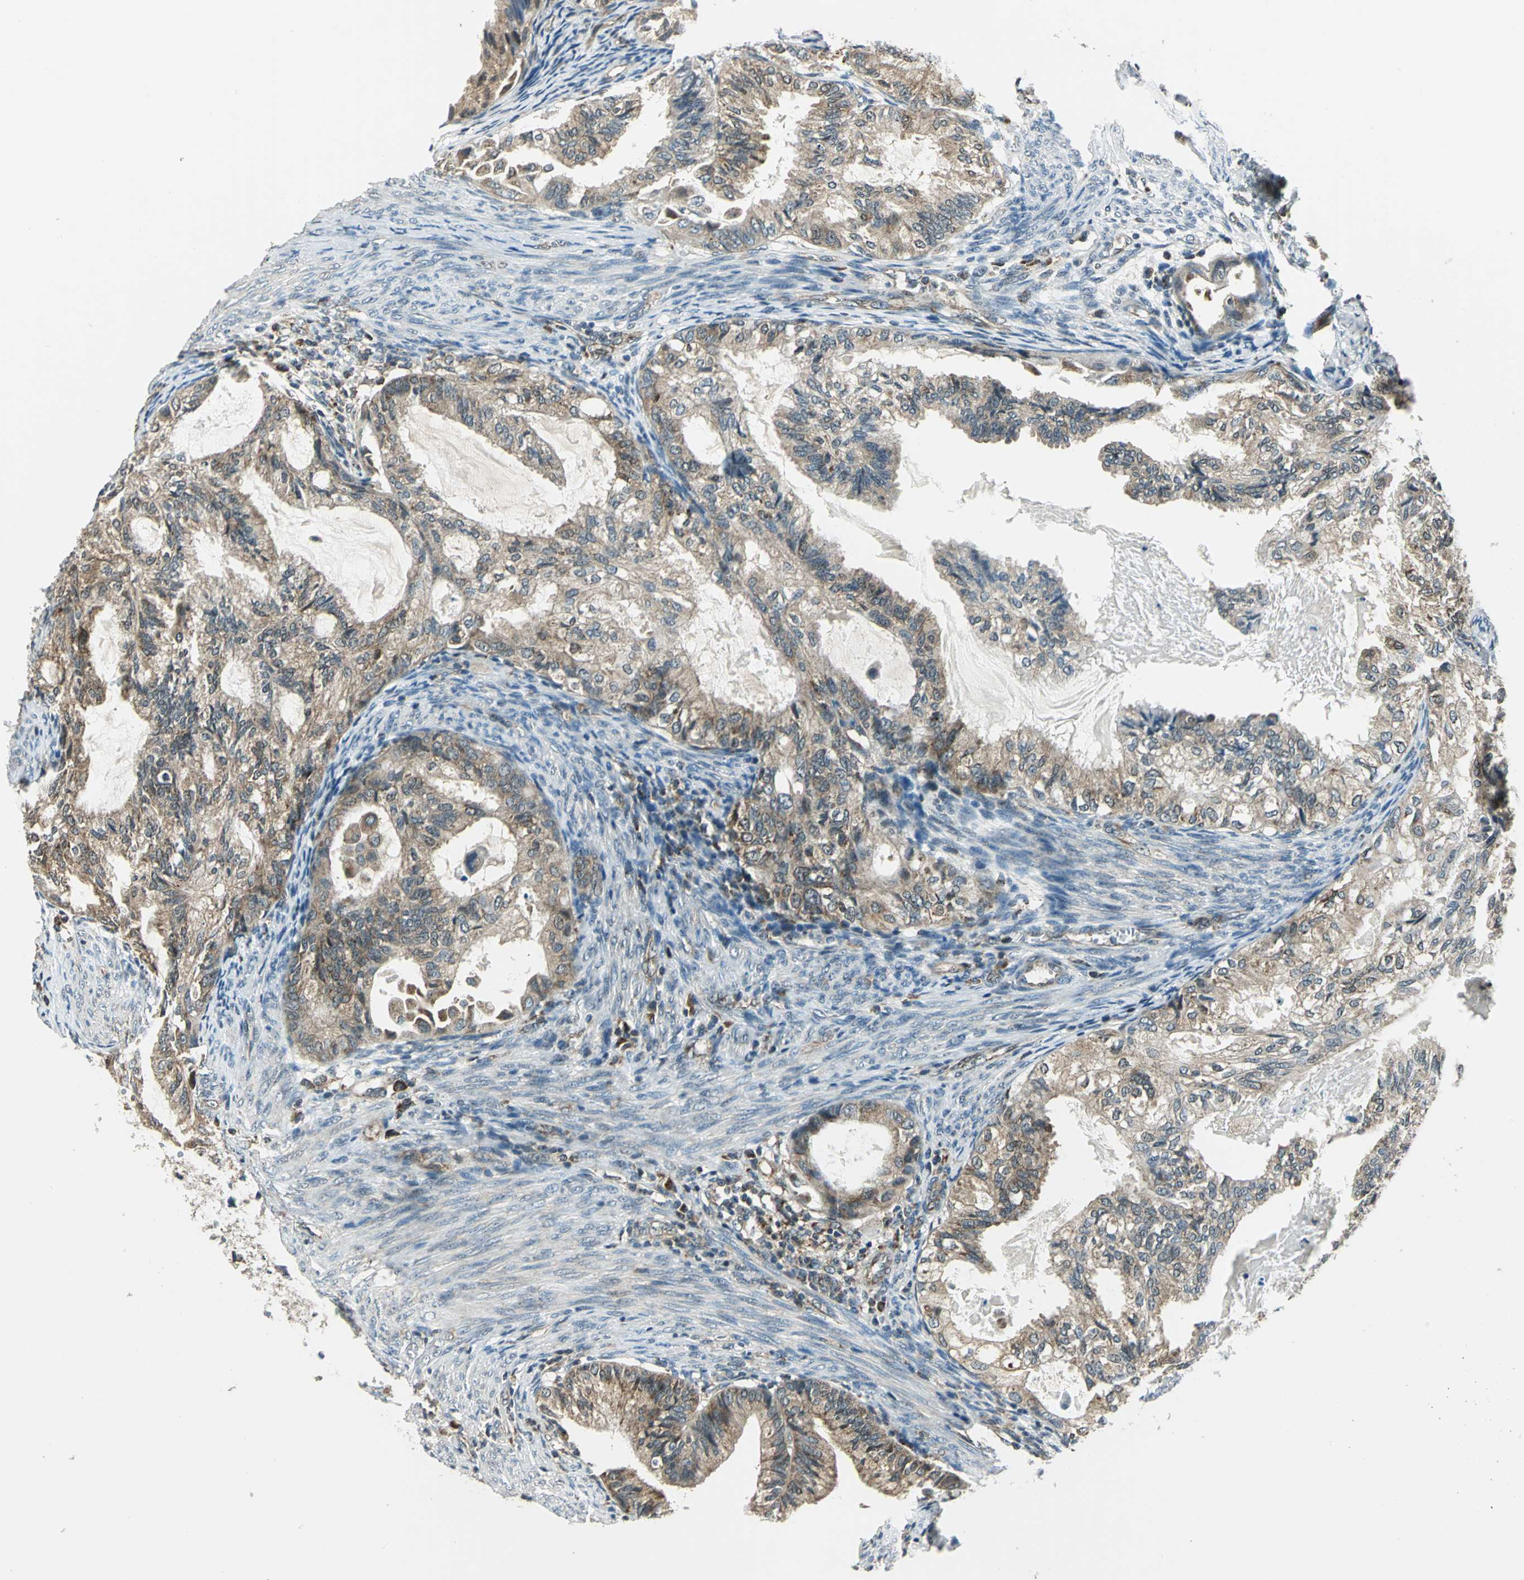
{"staining": {"intensity": "moderate", "quantity": ">75%", "location": "cytoplasmic/membranous"}, "tissue": "cervical cancer", "cell_type": "Tumor cells", "image_type": "cancer", "snomed": [{"axis": "morphology", "description": "Normal tissue, NOS"}, {"axis": "morphology", "description": "Adenocarcinoma, NOS"}, {"axis": "topography", "description": "Cervix"}, {"axis": "topography", "description": "Endometrium"}], "caption": "High-magnification brightfield microscopy of cervical adenocarcinoma stained with DAB (brown) and counterstained with hematoxylin (blue). tumor cells exhibit moderate cytoplasmic/membranous expression is present in about>75% of cells.", "gene": "NUDT2", "patient": {"sex": "female", "age": 86}}